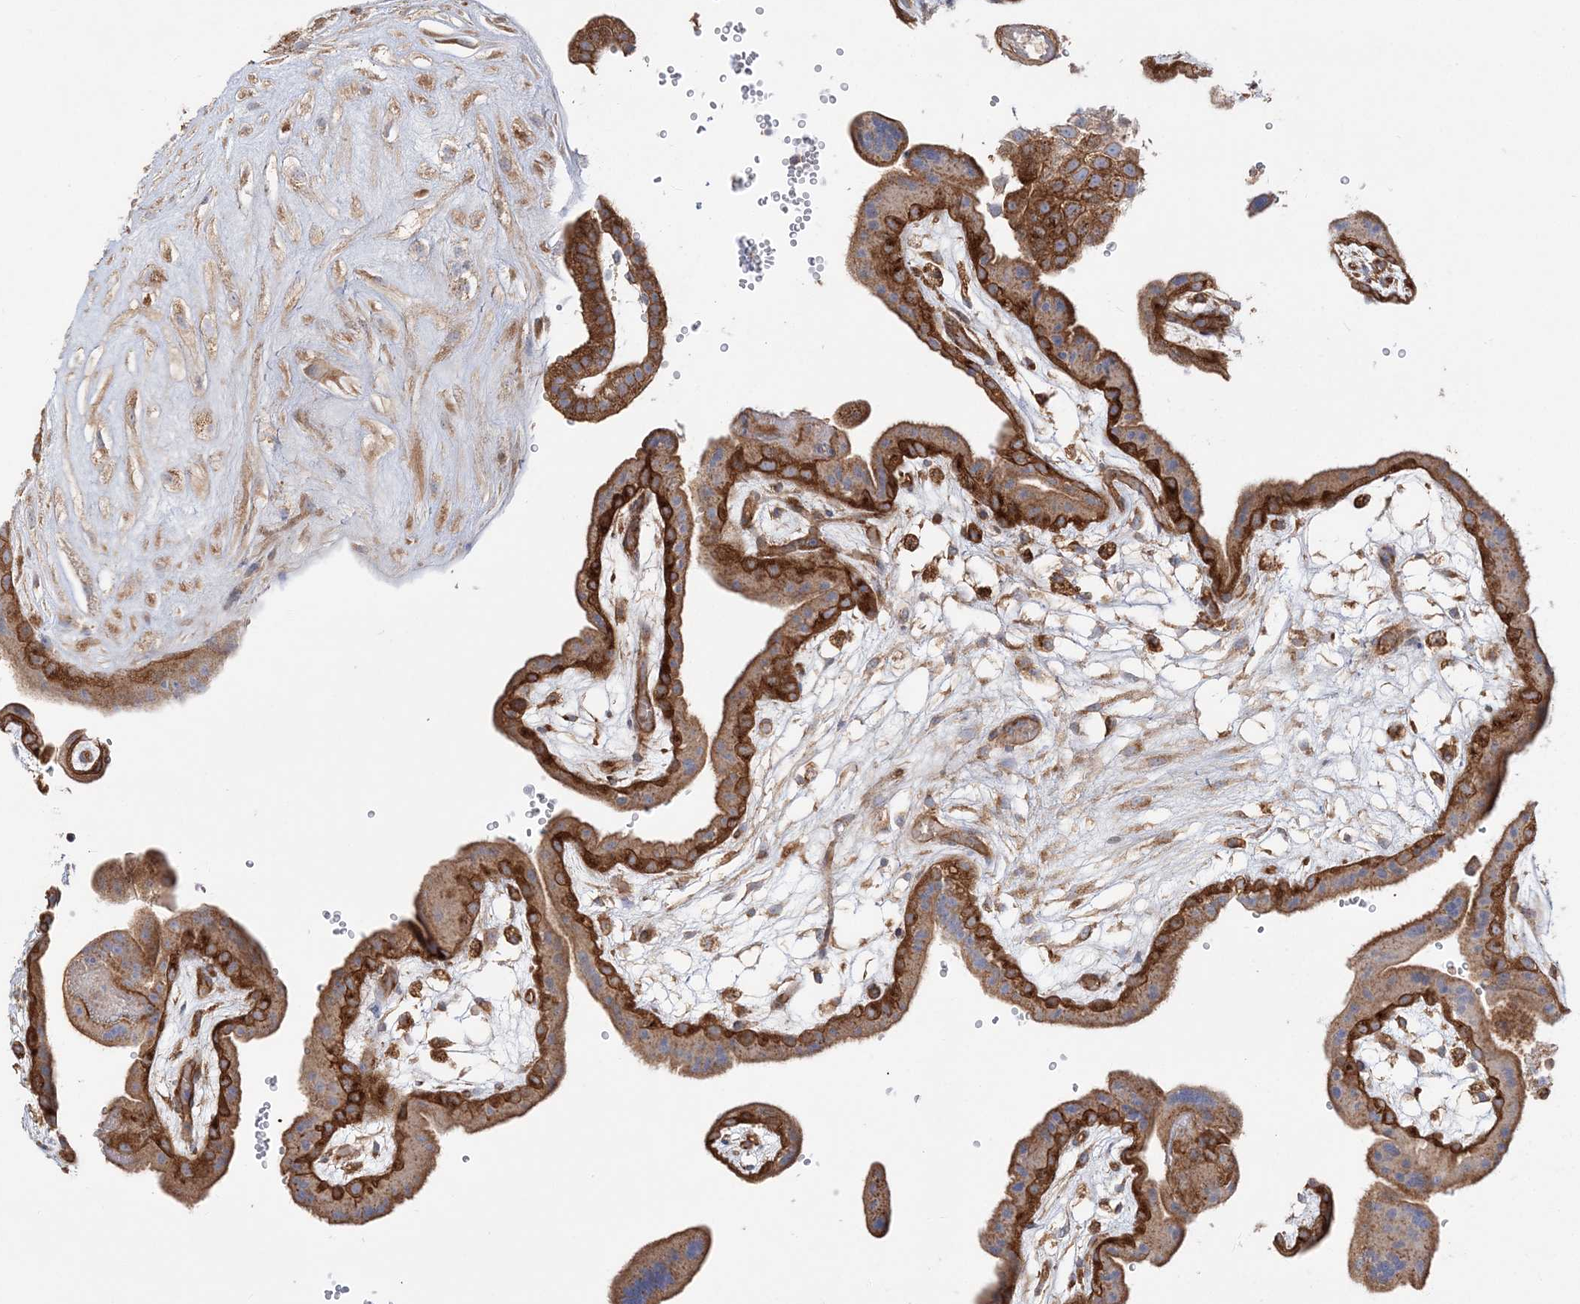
{"staining": {"intensity": "strong", "quantity": "25%-75%", "location": "cytoplasmic/membranous"}, "tissue": "placenta", "cell_type": "Trophoblastic cells", "image_type": "normal", "snomed": [{"axis": "morphology", "description": "Normal tissue, NOS"}, {"axis": "topography", "description": "Placenta"}], "caption": "DAB (3,3'-diaminobenzidine) immunohistochemical staining of normal placenta demonstrates strong cytoplasmic/membranous protein staining in approximately 25%-75% of trophoblastic cells.", "gene": "TBC1D5", "patient": {"sex": "female", "age": 18}}